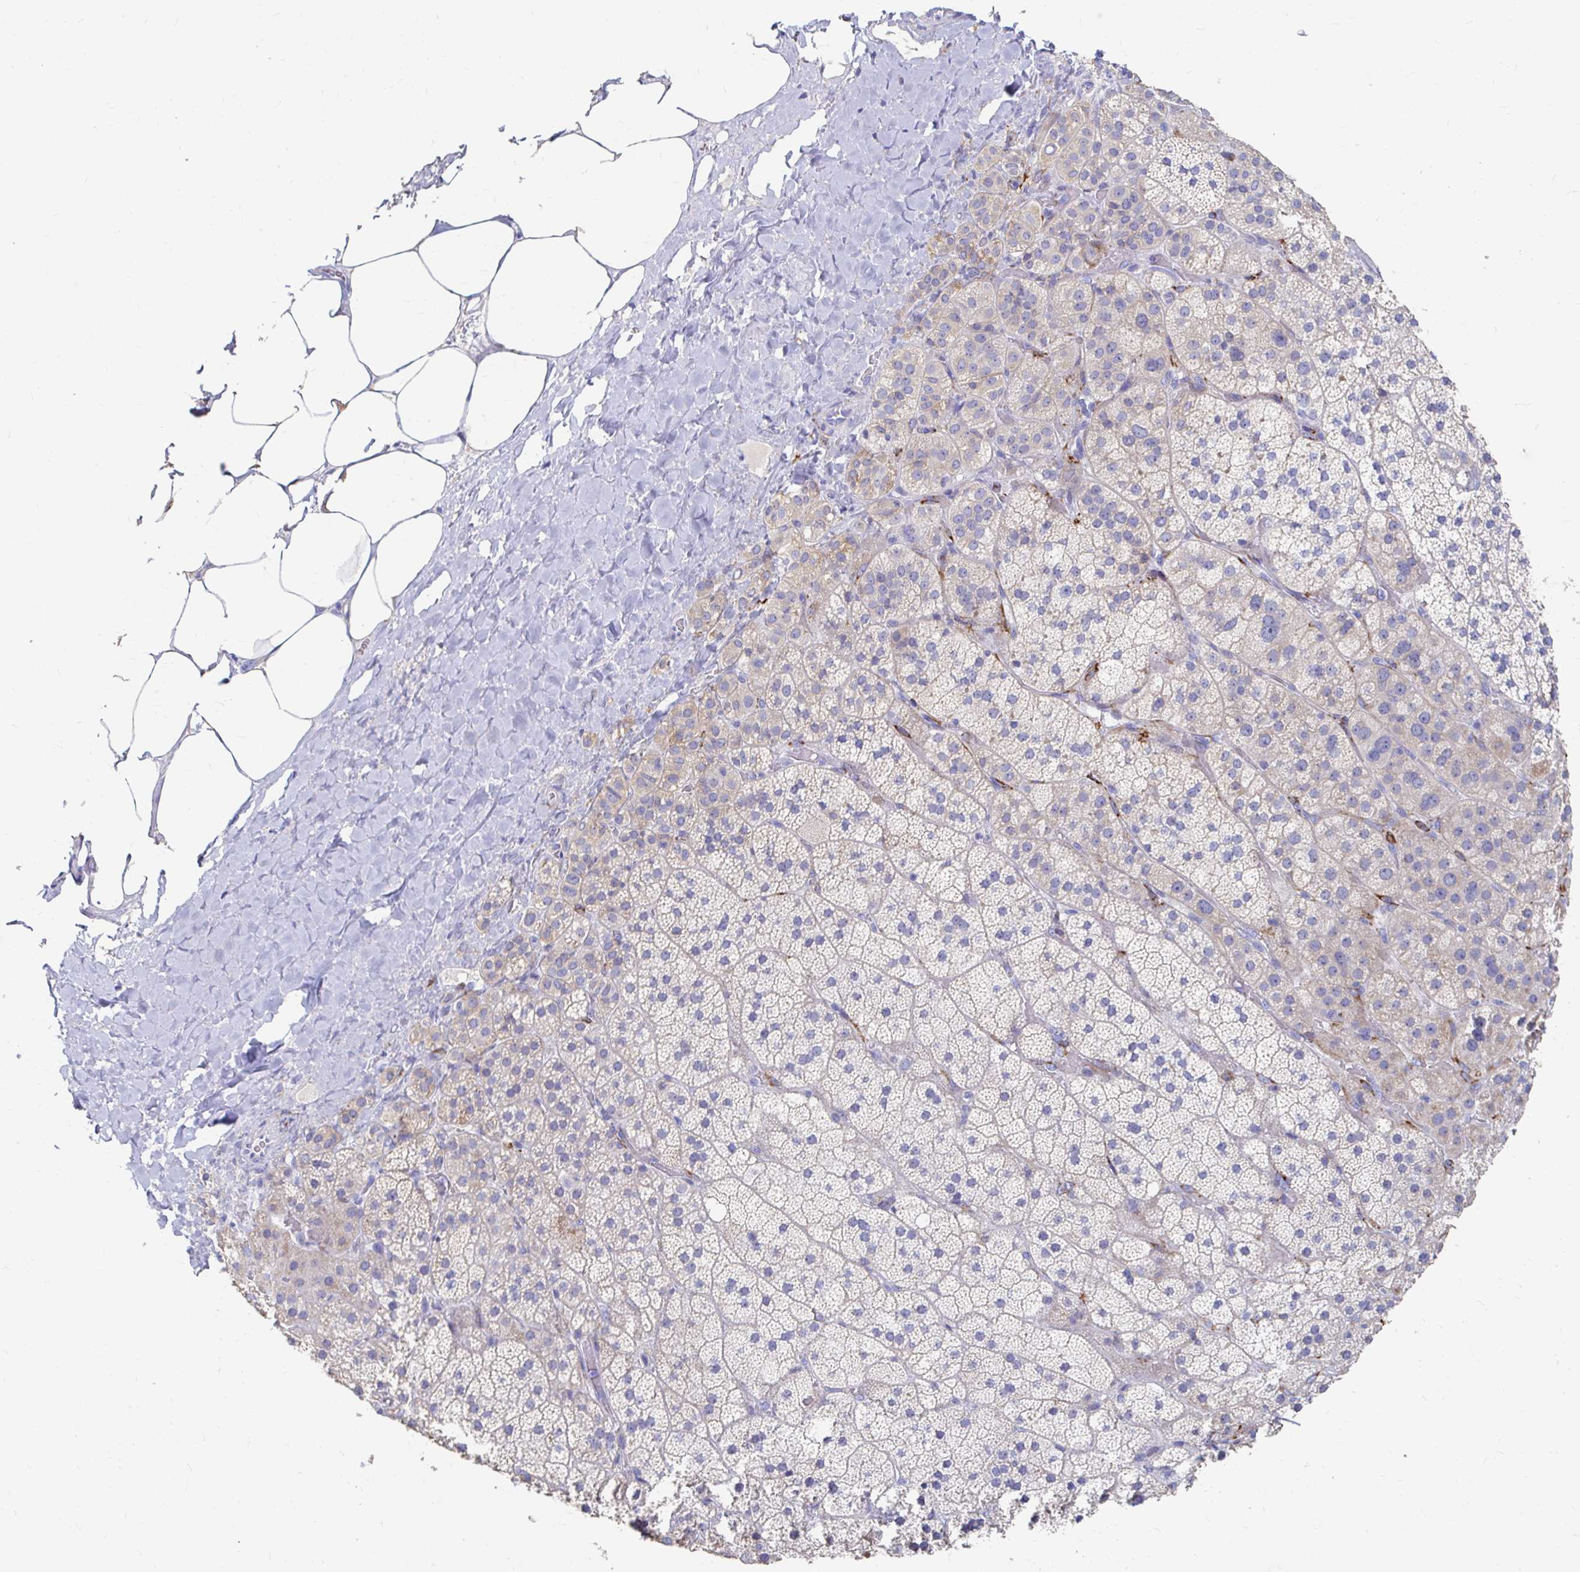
{"staining": {"intensity": "negative", "quantity": "none", "location": "none"}, "tissue": "adrenal gland", "cell_type": "Glandular cells", "image_type": "normal", "snomed": [{"axis": "morphology", "description": "Normal tissue, NOS"}, {"axis": "topography", "description": "Adrenal gland"}], "caption": "Adrenal gland was stained to show a protein in brown. There is no significant positivity in glandular cells. (DAB immunohistochemistry (IHC), high magnification).", "gene": "LAMC3", "patient": {"sex": "male", "age": 57}}